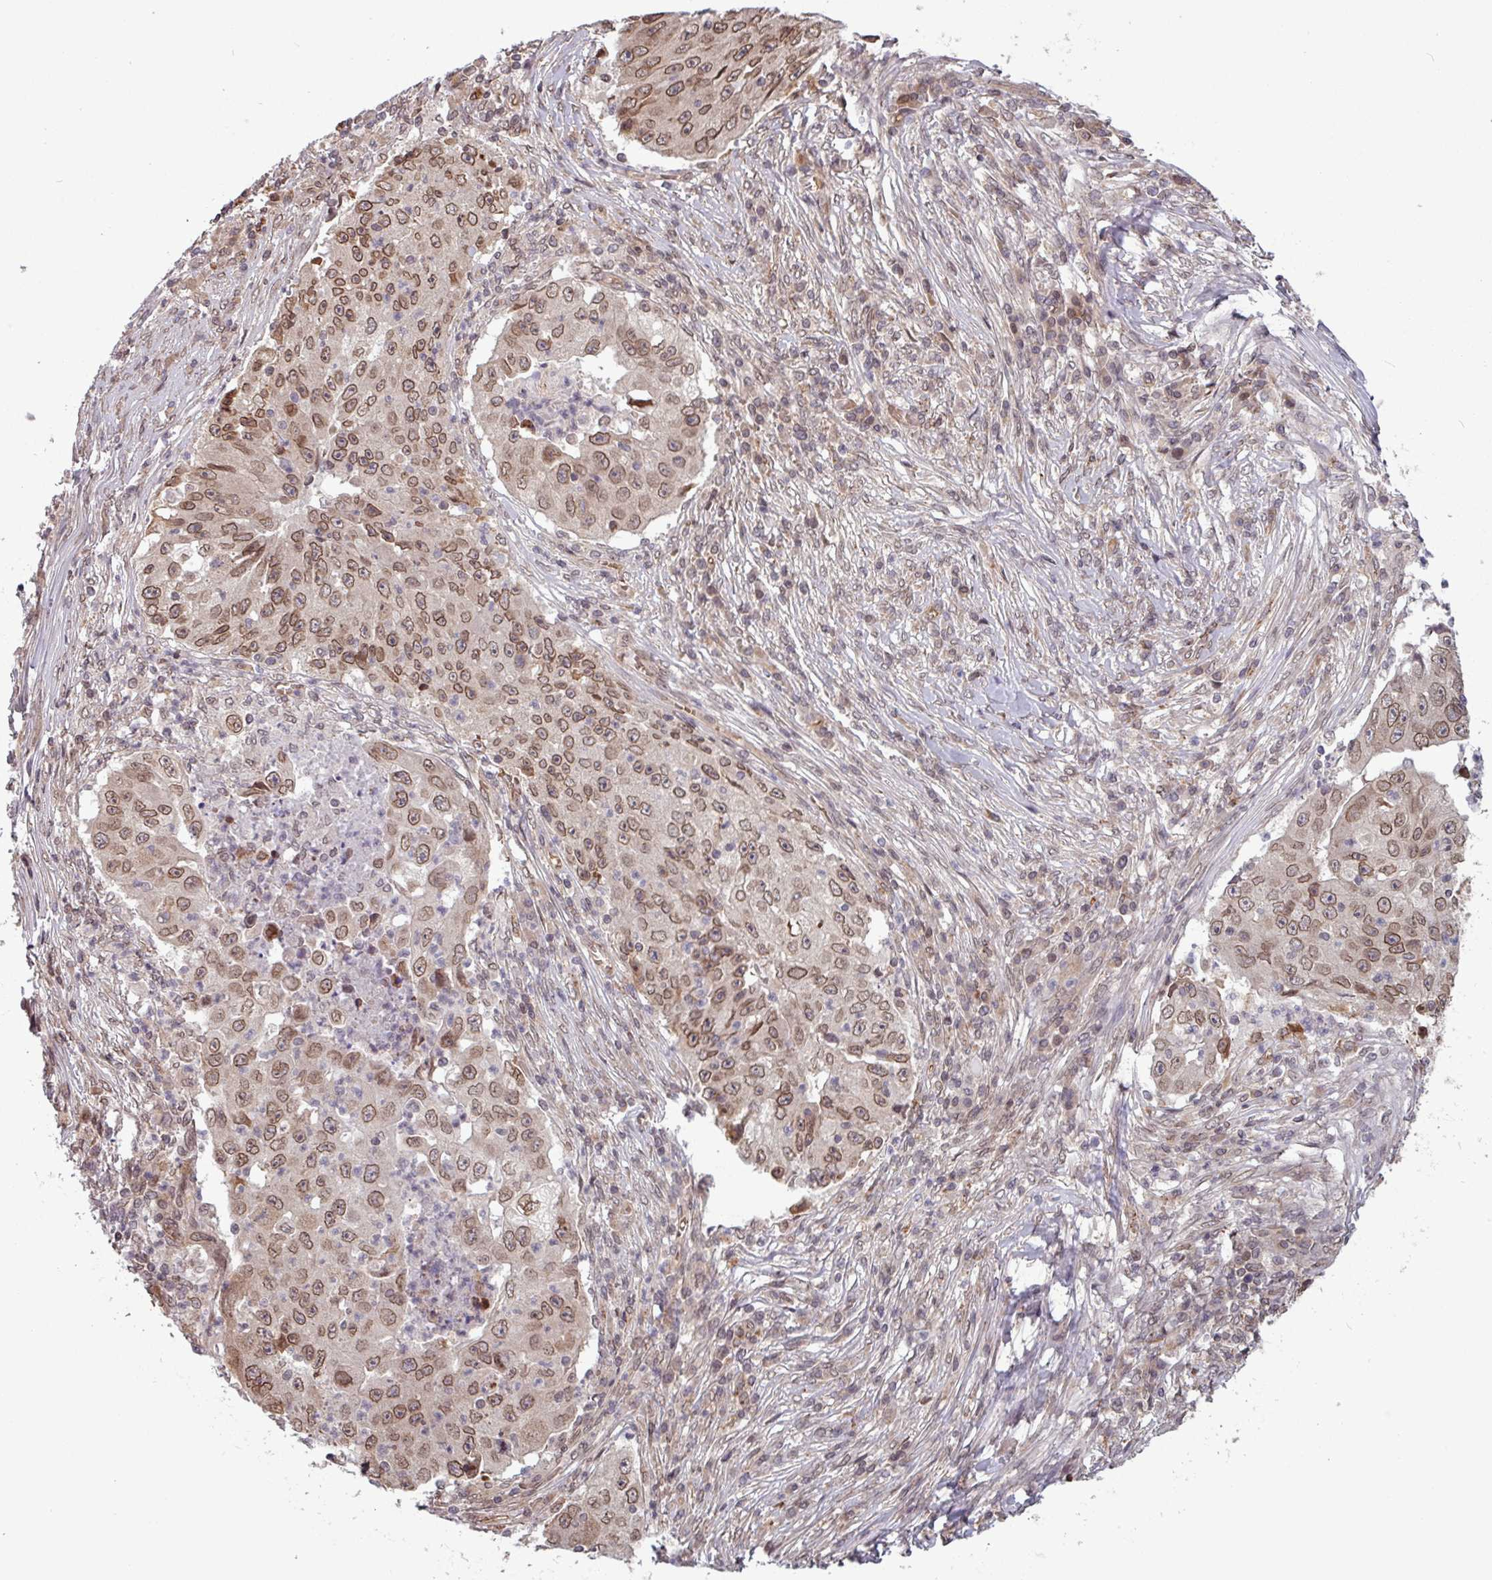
{"staining": {"intensity": "moderate", "quantity": ">75%", "location": "cytoplasmic/membranous,nuclear"}, "tissue": "lung cancer", "cell_type": "Tumor cells", "image_type": "cancer", "snomed": [{"axis": "morphology", "description": "Squamous cell carcinoma, NOS"}, {"axis": "topography", "description": "Lung"}], "caption": "Protein expression analysis of squamous cell carcinoma (lung) displays moderate cytoplasmic/membranous and nuclear staining in about >75% of tumor cells.", "gene": "RBM4B", "patient": {"sex": "male", "age": 64}}